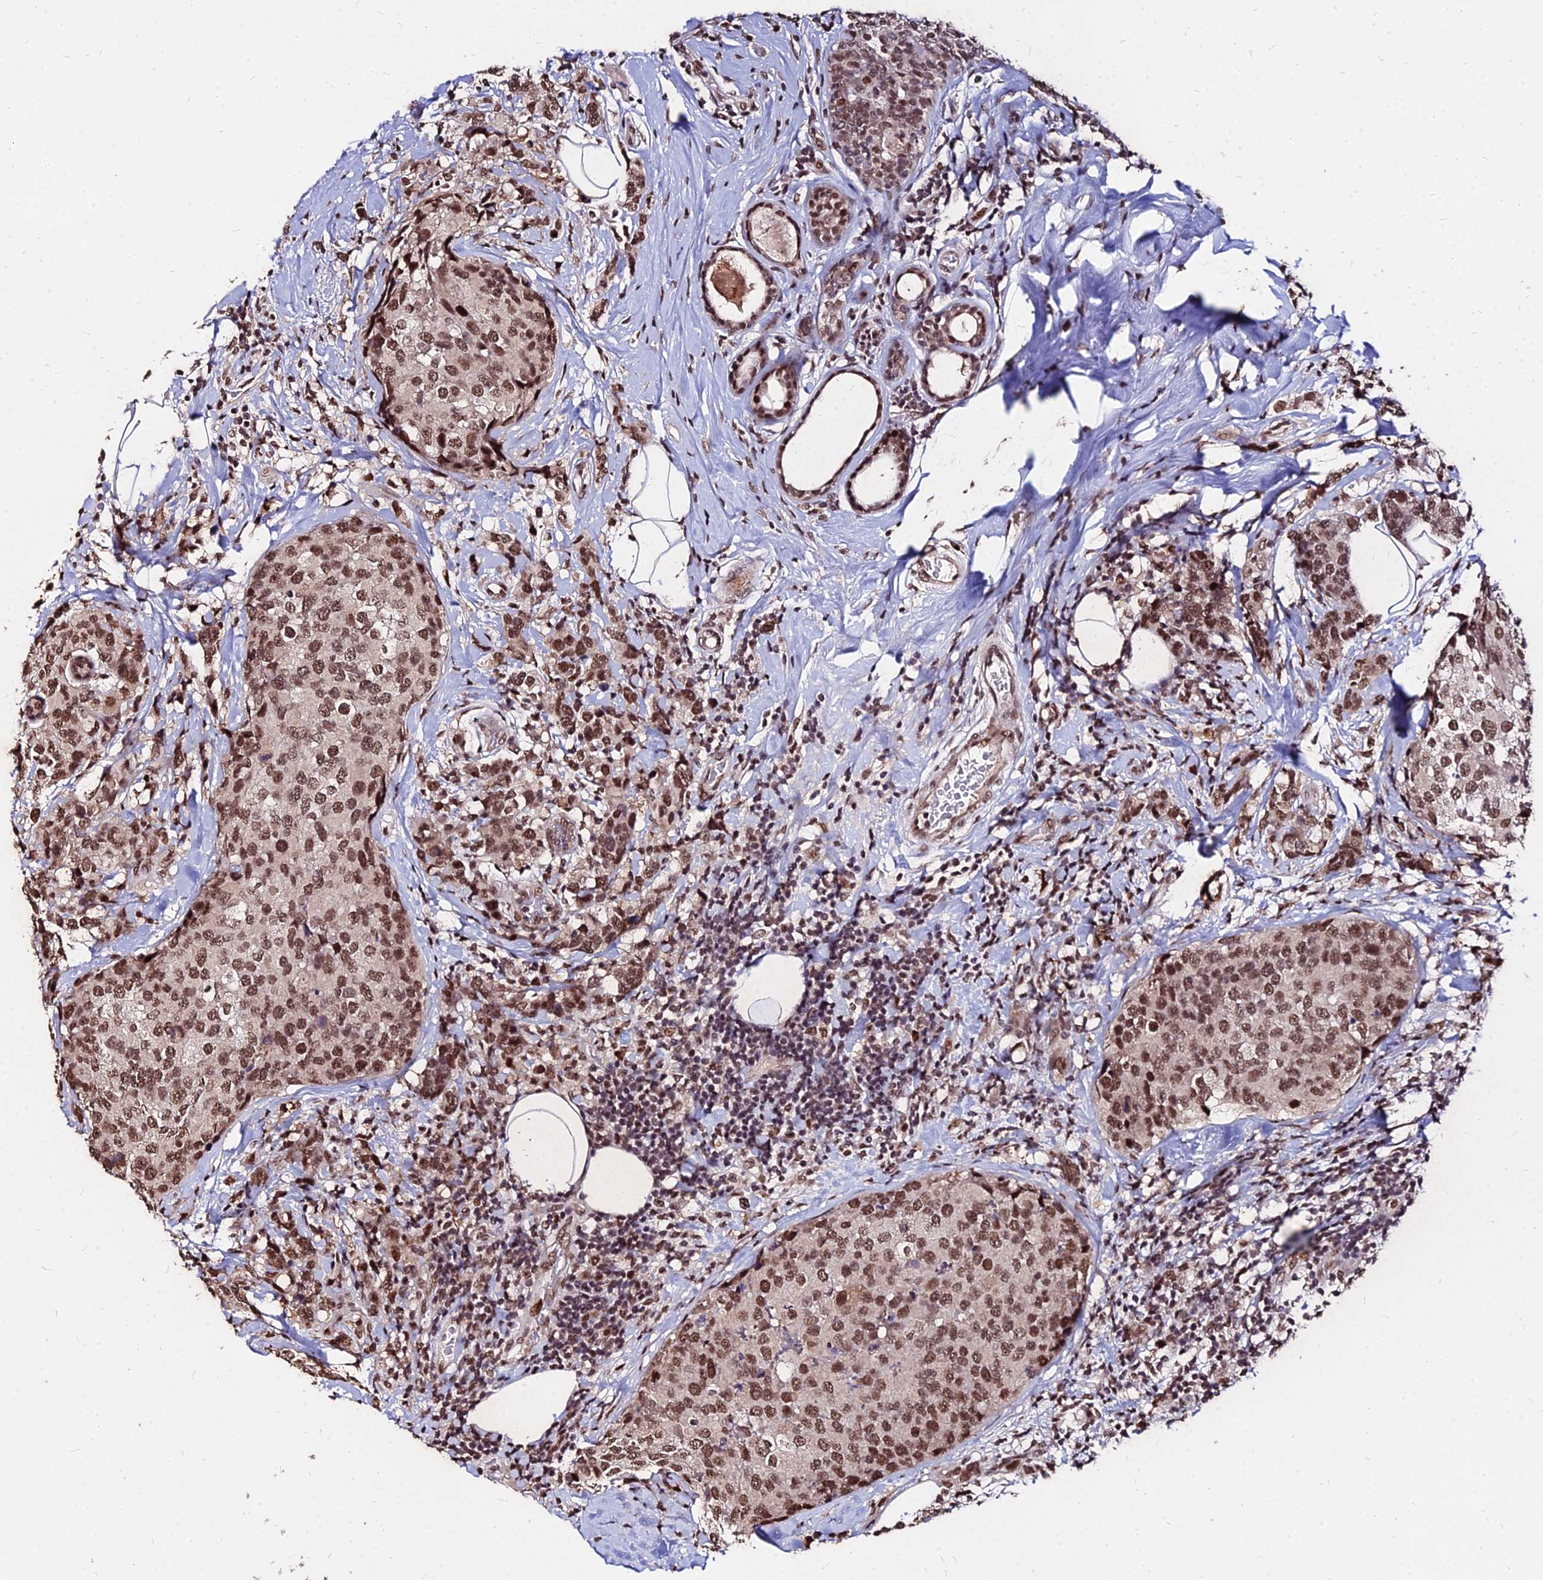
{"staining": {"intensity": "moderate", "quantity": ">75%", "location": "nuclear"}, "tissue": "breast cancer", "cell_type": "Tumor cells", "image_type": "cancer", "snomed": [{"axis": "morphology", "description": "Lobular carcinoma"}, {"axis": "topography", "description": "Breast"}], "caption": "Immunohistochemistry (DAB) staining of breast cancer demonstrates moderate nuclear protein positivity in about >75% of tumor cells. The staining was performed using DAB to visualize the protein expression in brown, while the nuclei were stained in blue with hematoxylin (Magnification: 20x).", "gene": "ZBED4", "patient": {"sex": "female", "age": 59}}